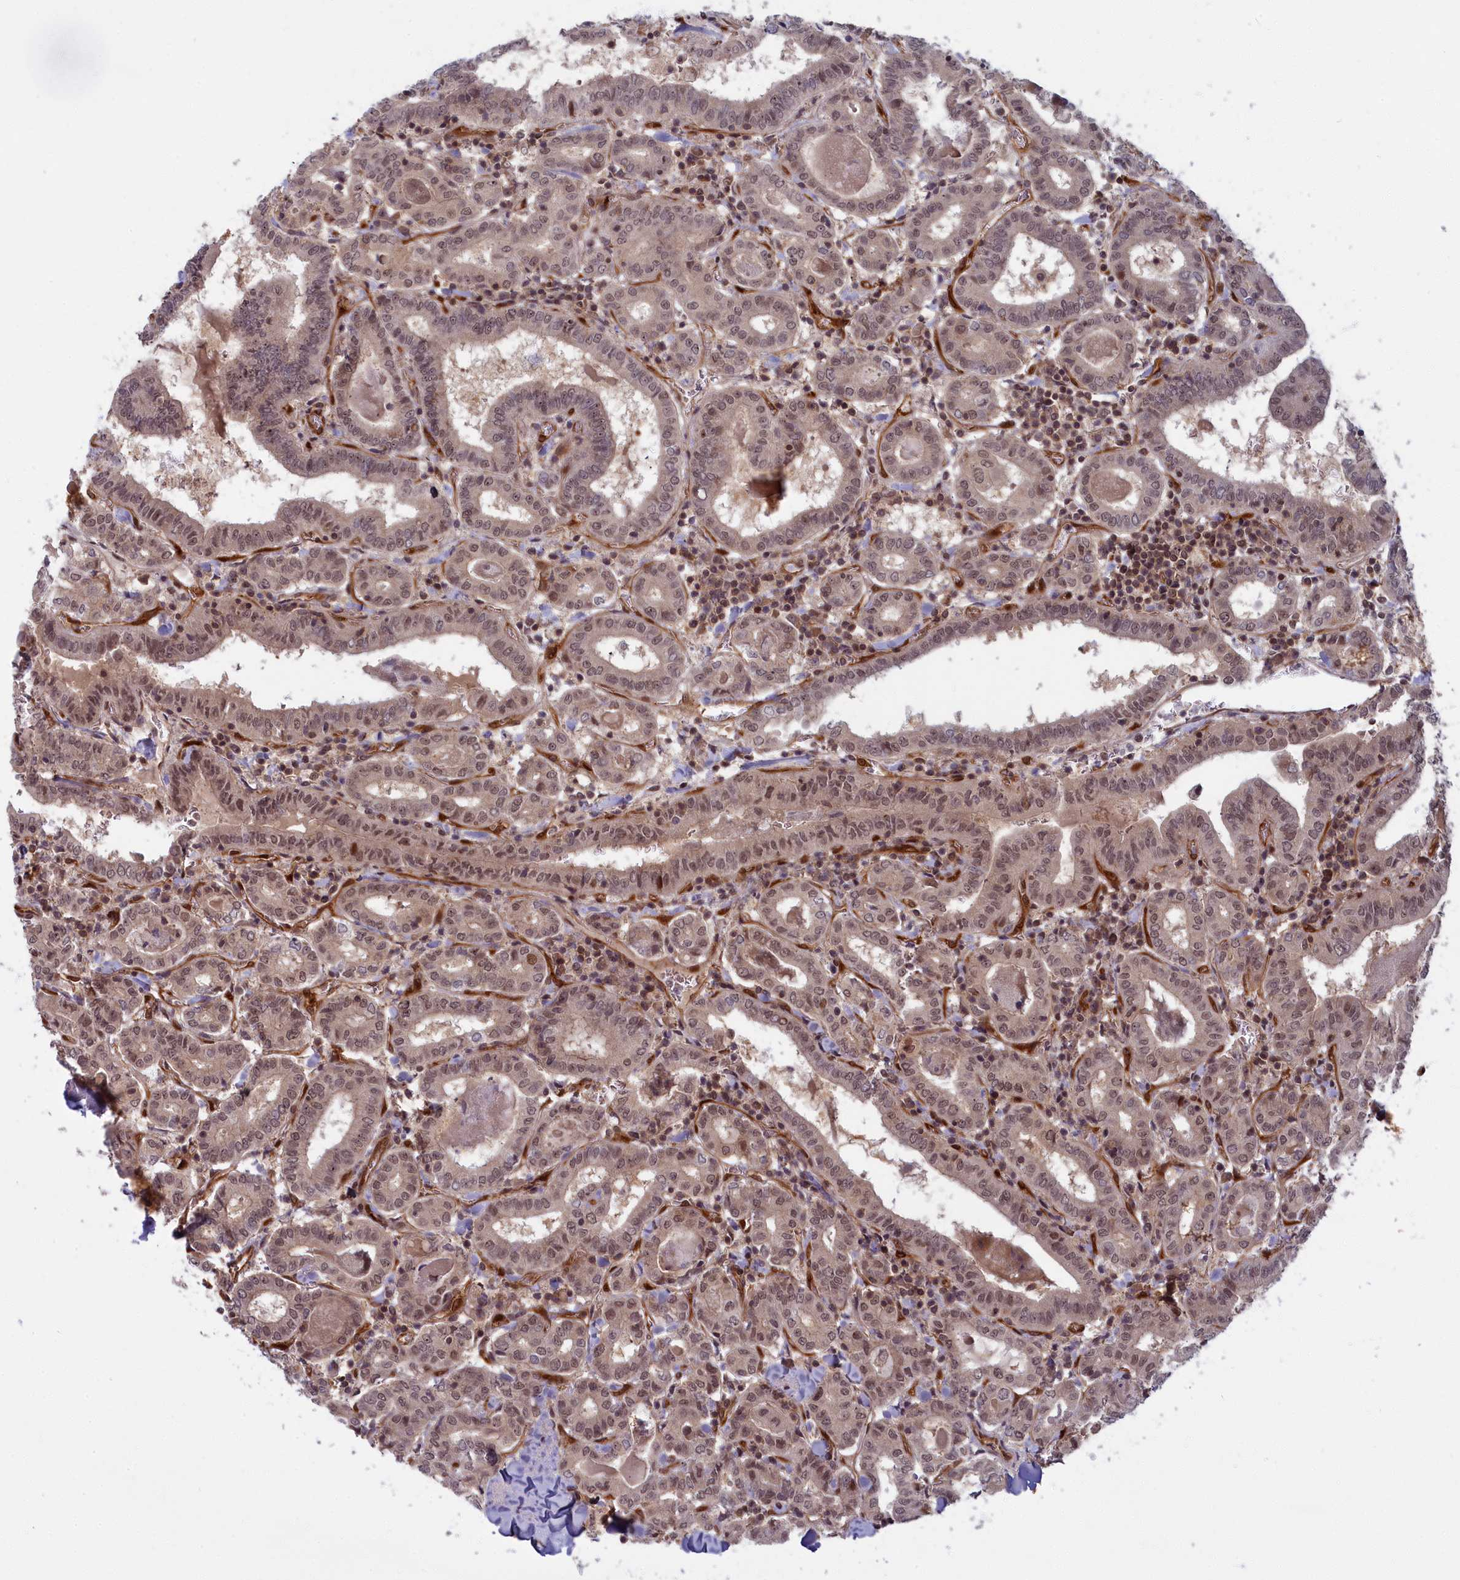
{"staining": {"intensity": "moderate", "quantity": ">75%", "location": "nuclear"}, "tissue": "thyroid cancer", "cell_type": "Tumor cells", "image_type": "cancer", "snomed": [{"axis": "morphology", "description": "Papillary adenocarcinoma, NOS"}, {"axis": "topography", "description": "Thyroid gland"}], "caption": "Brown immunohistochemical staining in human thyroid cancer (papillary adenocarcinoma) shows moderate nuclear expression in about >75% of tumor cells.", "gene": "SNRK", "patient": {"sex": "female", "age": 72}}